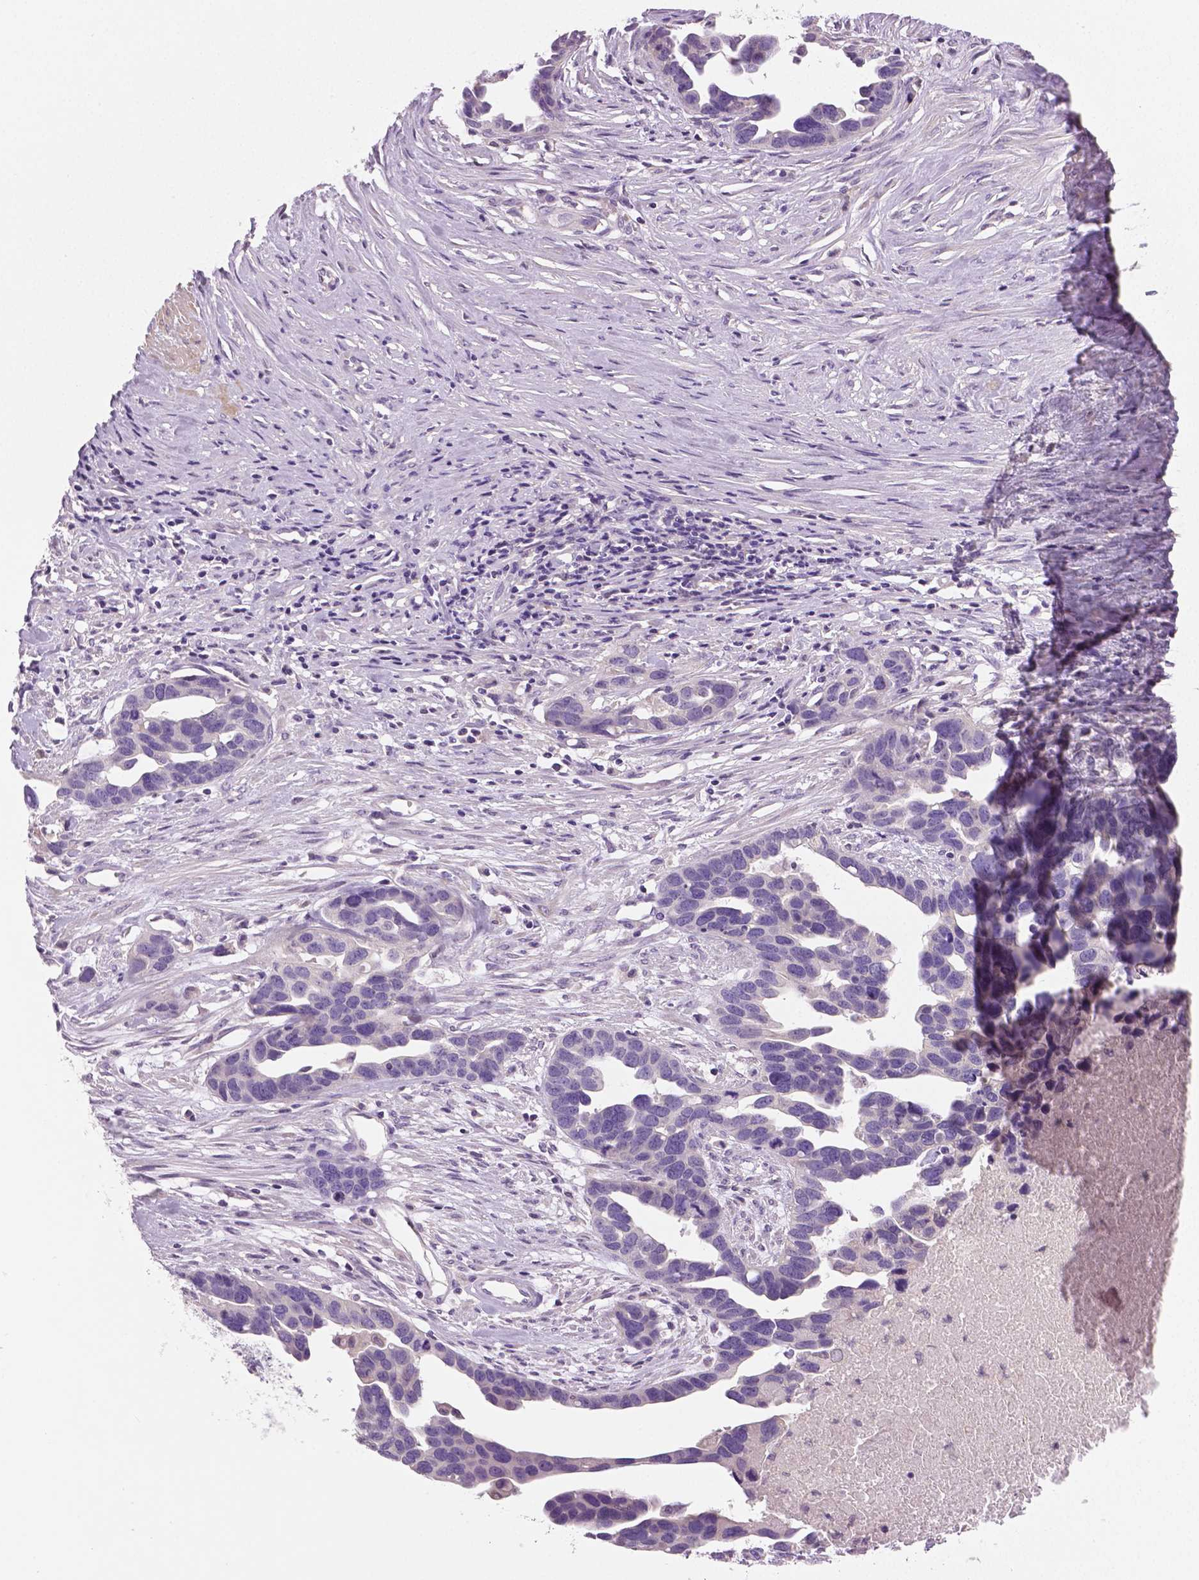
{"staining": {"intensity": "negative", "quantity": "none", "location": "none"}, "tissue": "ovarian cancer", "cell_type": "Tumor cells", "image_type": "cancer", "snomed": [{"axis": "morphology", "description": "Cystadenocarcinoma, serous, NOS"}, {"axis": "topography", "description": "Ovary"}], "caption": "DAB immunohistochemical staining of ovarian cancer (serous cystadenocarcinoma) demonstrates no significant staining in tumor cells.", "gene": "DNAH12", "patient": {"sex": "female", "age": 54}}